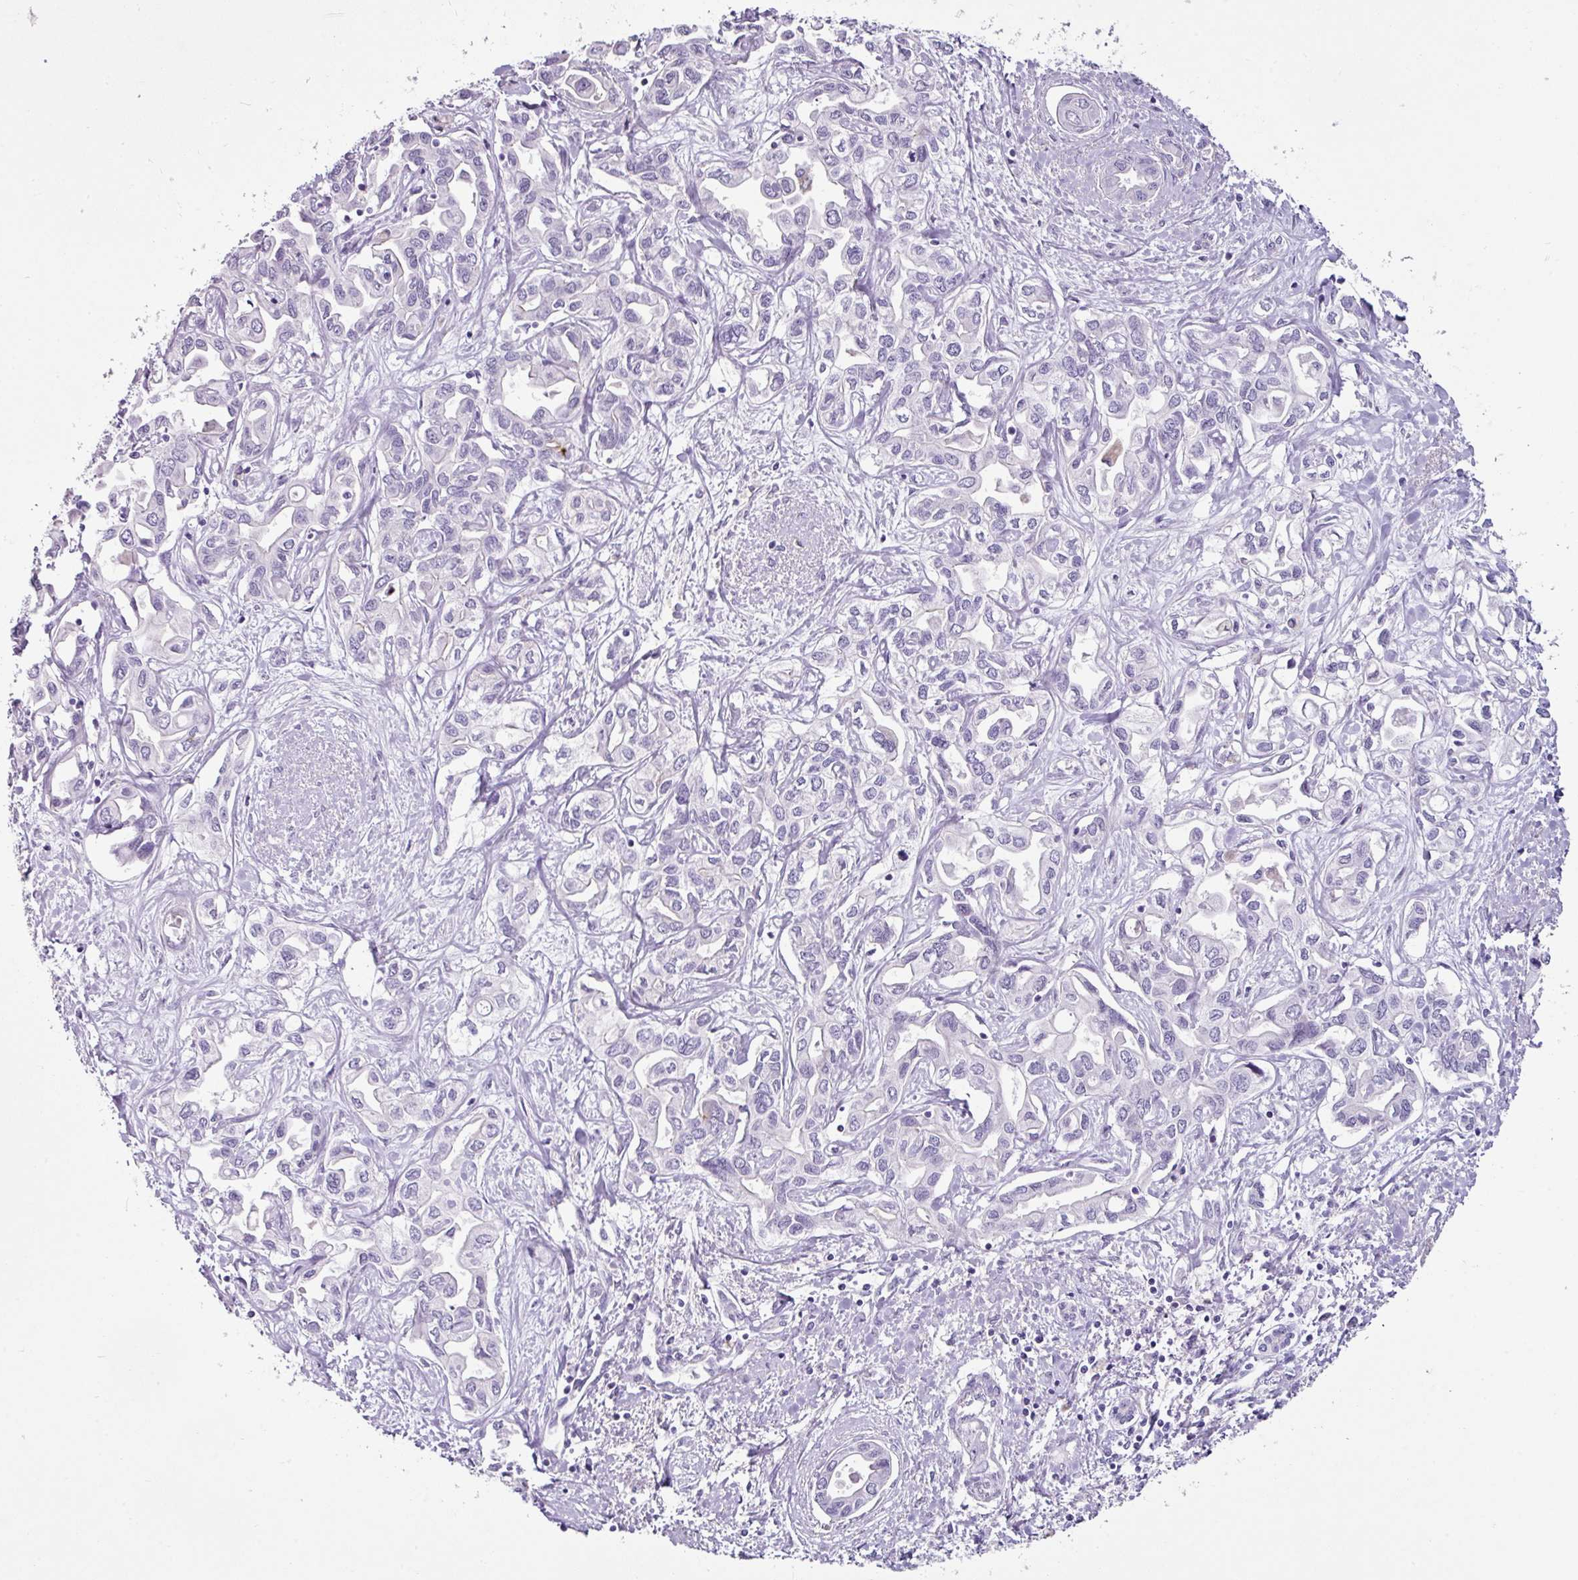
{"staining": {"intensity": "negative", "quantity": "none", "location": "none"}, "tissue": "liver cancer", "cell_type": "Tumor cells", "image_type": "cancer", "snomed": [{"axis": "morphology", "description": "Cholangiocarcinoma"}, {"axis": "topography", "description": "Liver"}], "caption": "IHC of human liver cancer (cholangiocarcinoma) reveals no expression in tumor cells.", "gene": "TRA2A", "patient": {"sex": "female", "age": 64}}